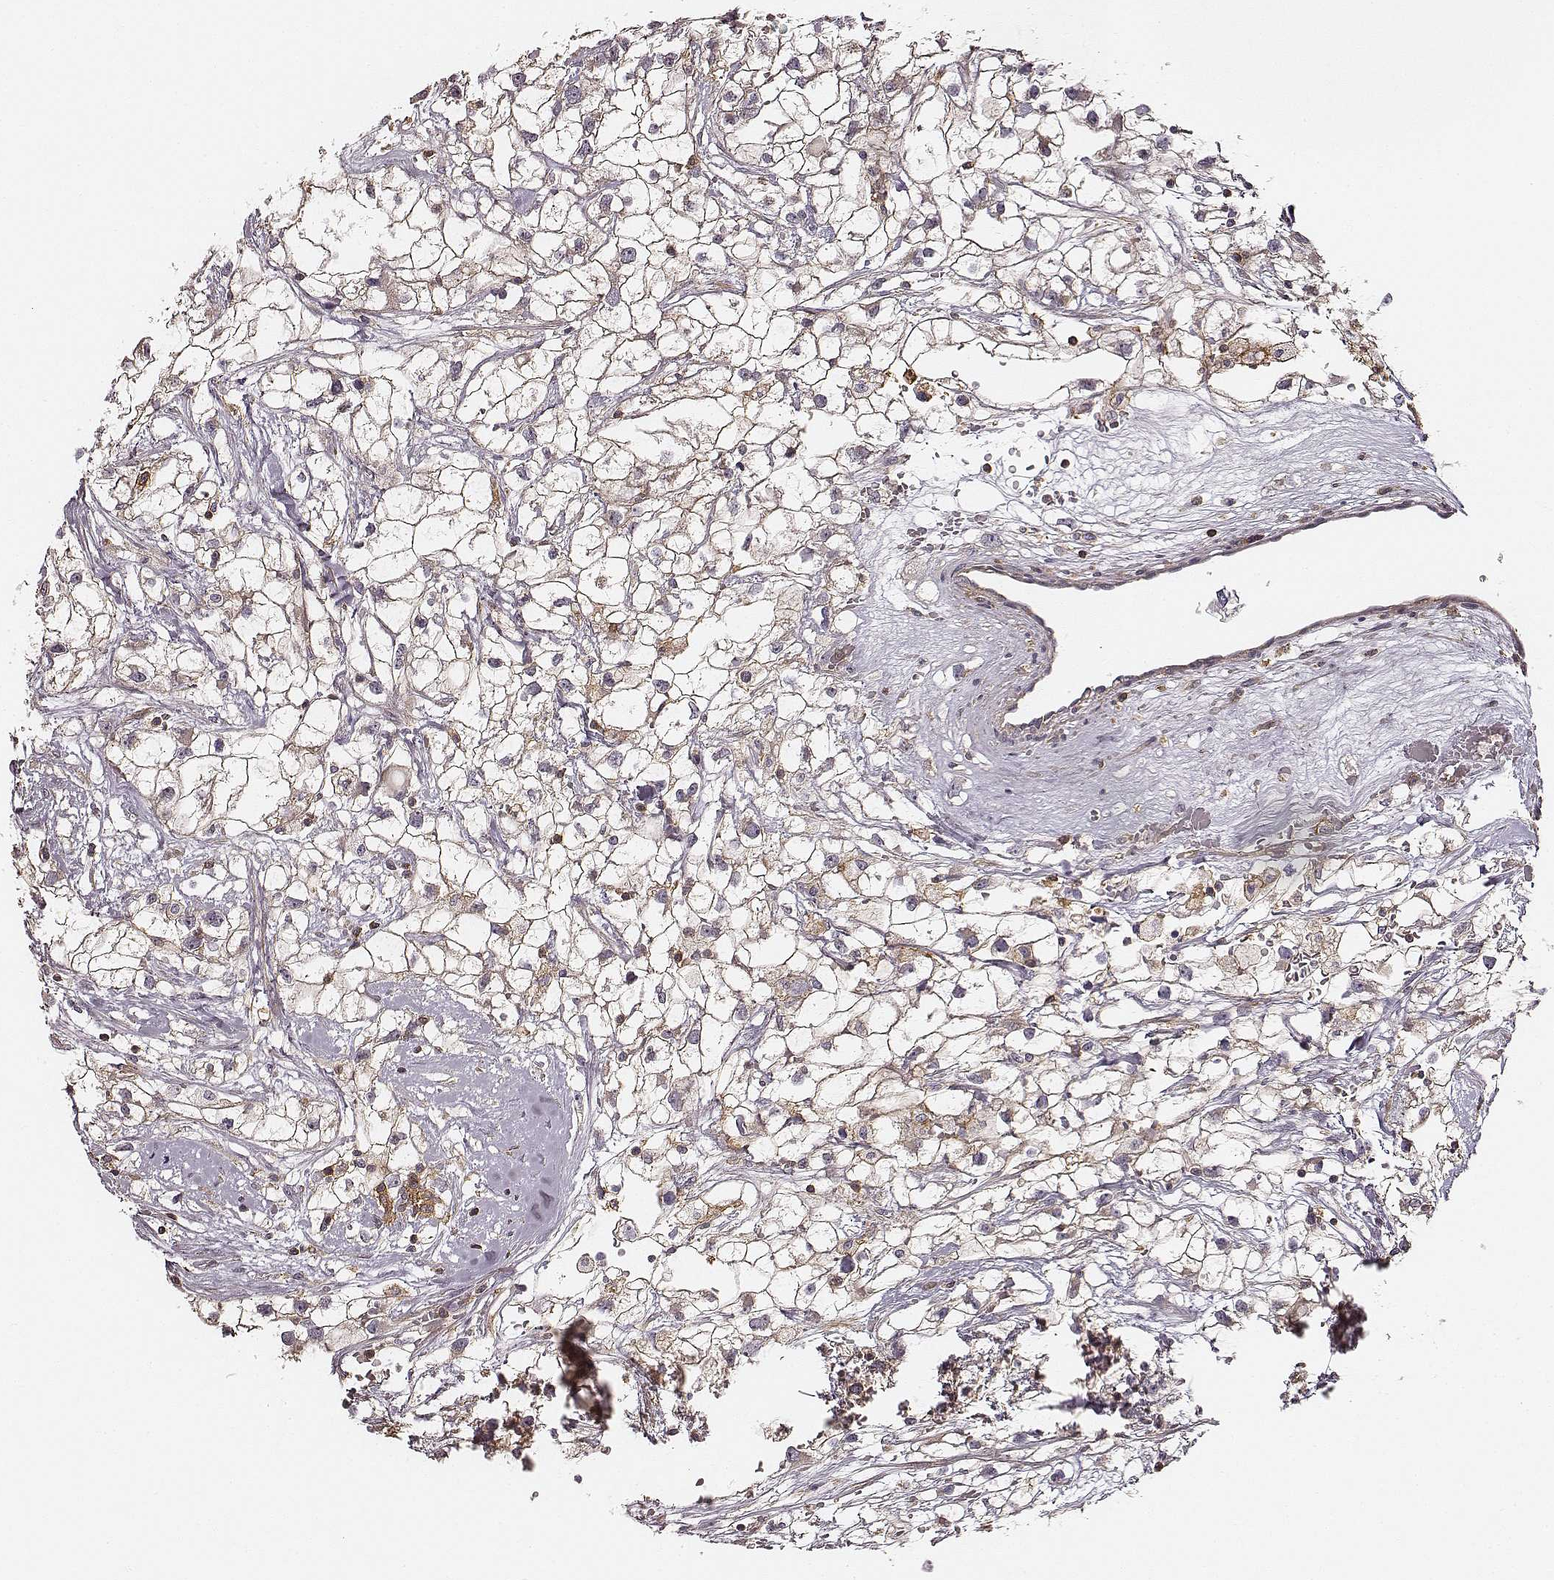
{"staining": {"intensity": "moderate", "quantity": "<25%", "location": "cytoplasmic/membranous"}, "tissue": "renal cancer", "cell_type": "Tumor cells", "image_type": "cancer", "snomed": [{"axis": "morphology", "description": "Adenocarcinoma, NOS"}, {"axis": "topography", "description": "Kidney"}], "caption": "Human renal cancer stained for a protein (brown) demonstrates moderate cytoplasmic/membranous positive positivity in approximately <25% of tumor cells.", "gene": "ZYX", "patient": {"sex": "male", "age": 59}}